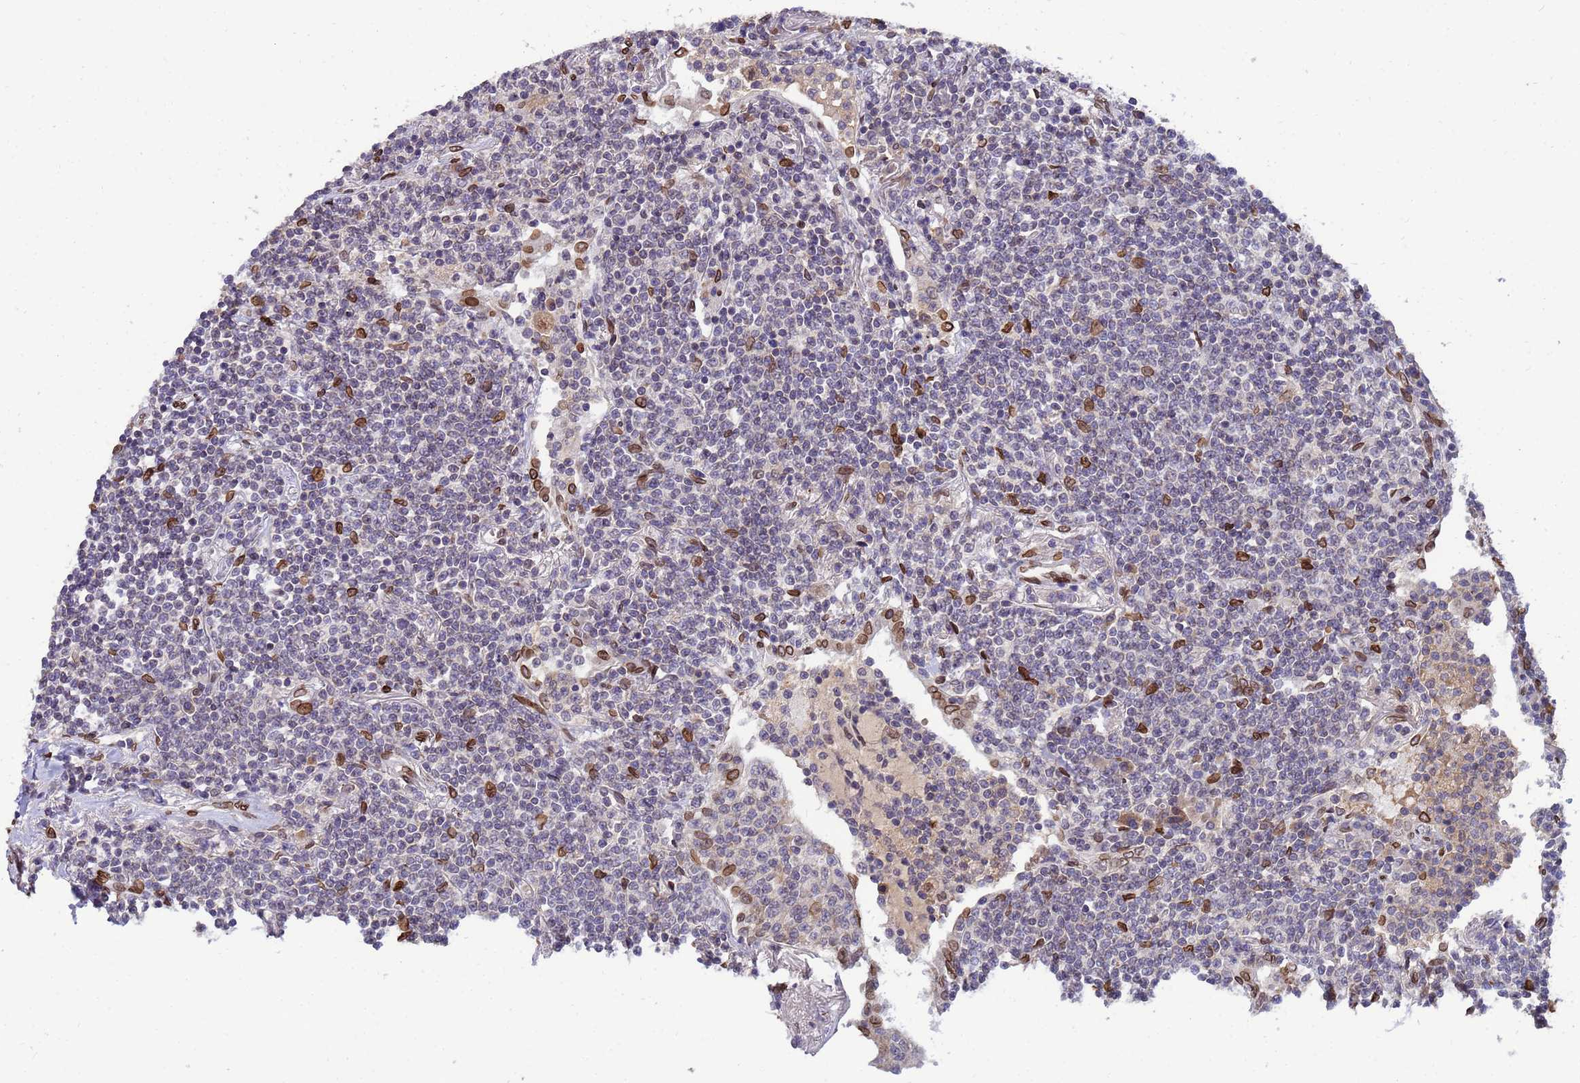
{"staining": {"intensity": "negative", "quantity": "none", "location": "none"}, "tissue": "lymphoma", "cell_type": "Tumor cells", "image_type": "cancer", "snomed": [{"axis": "morphology", "description": "Malignant lymphoma, non-Hodgkin's type, Low grade"}, {"axis": "topography", "description": "Lung"}], "caption": "Immunohistochemistry (IHC) of malignant lymphoma, non-Hodgkin's type (low-grade) exhibits no staining in tumor cells.", "gene": "GPR135", "patient": {"sex": "female", "age": 71}}